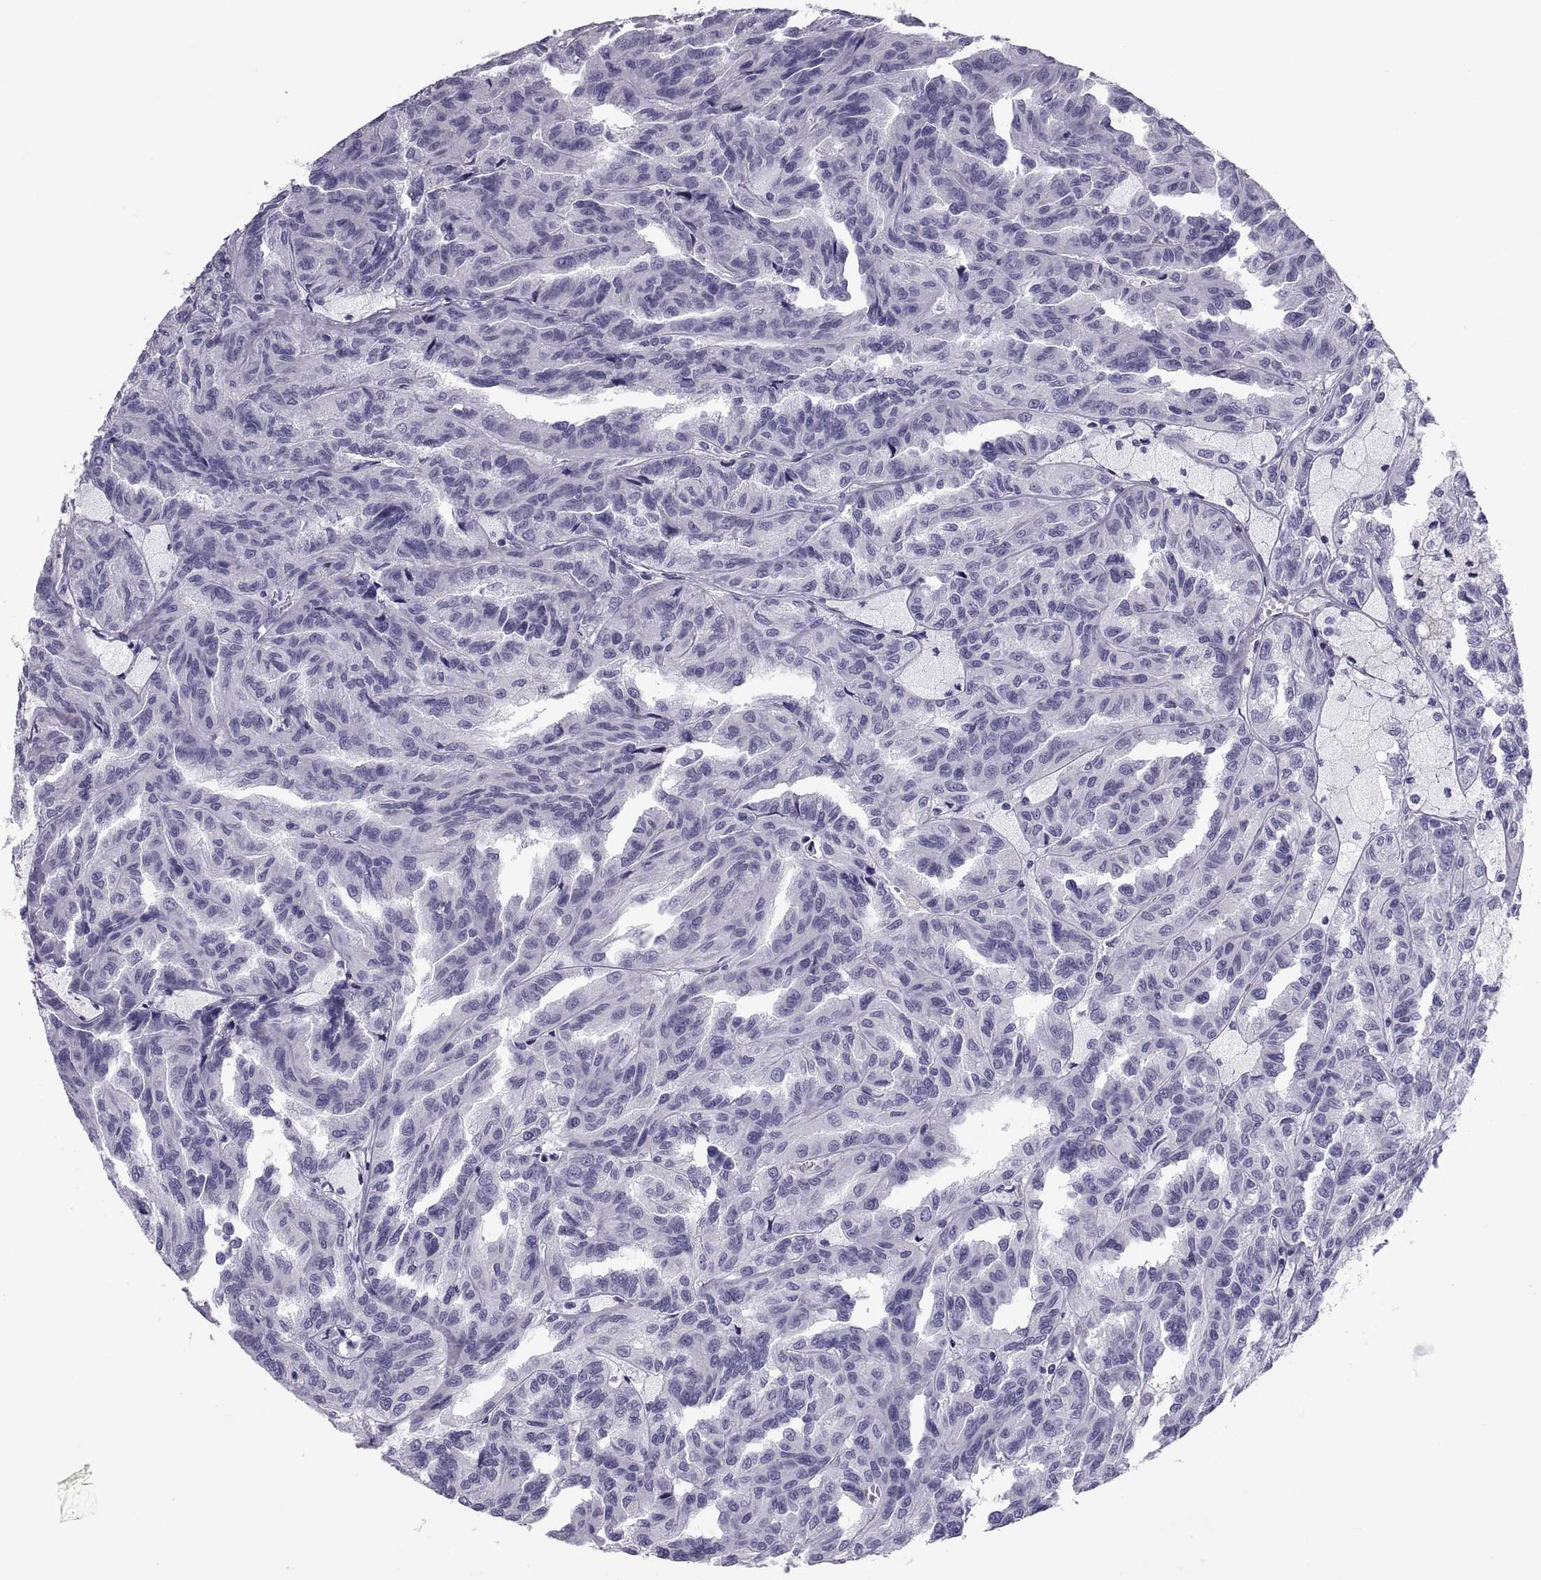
{"staining": {"intensity": "negative", "quantity": "none", "location": "none"}, "tissue": "renal cancer", "cell_type": "Tumor cells", "image_type": "cancer", "snomed": [{"axis": "morphology", "description": "Adenocarcinoma, NOS"}, {"axis": "topography", "description": "Kidney"}], "caption": "A photomicrograph of adenocarcinoma (renal) stained for a protein exhibits no brown staining in tumor cells.", "gene": "DEFB129", "patient": {"sex": "male", "age": 79}}